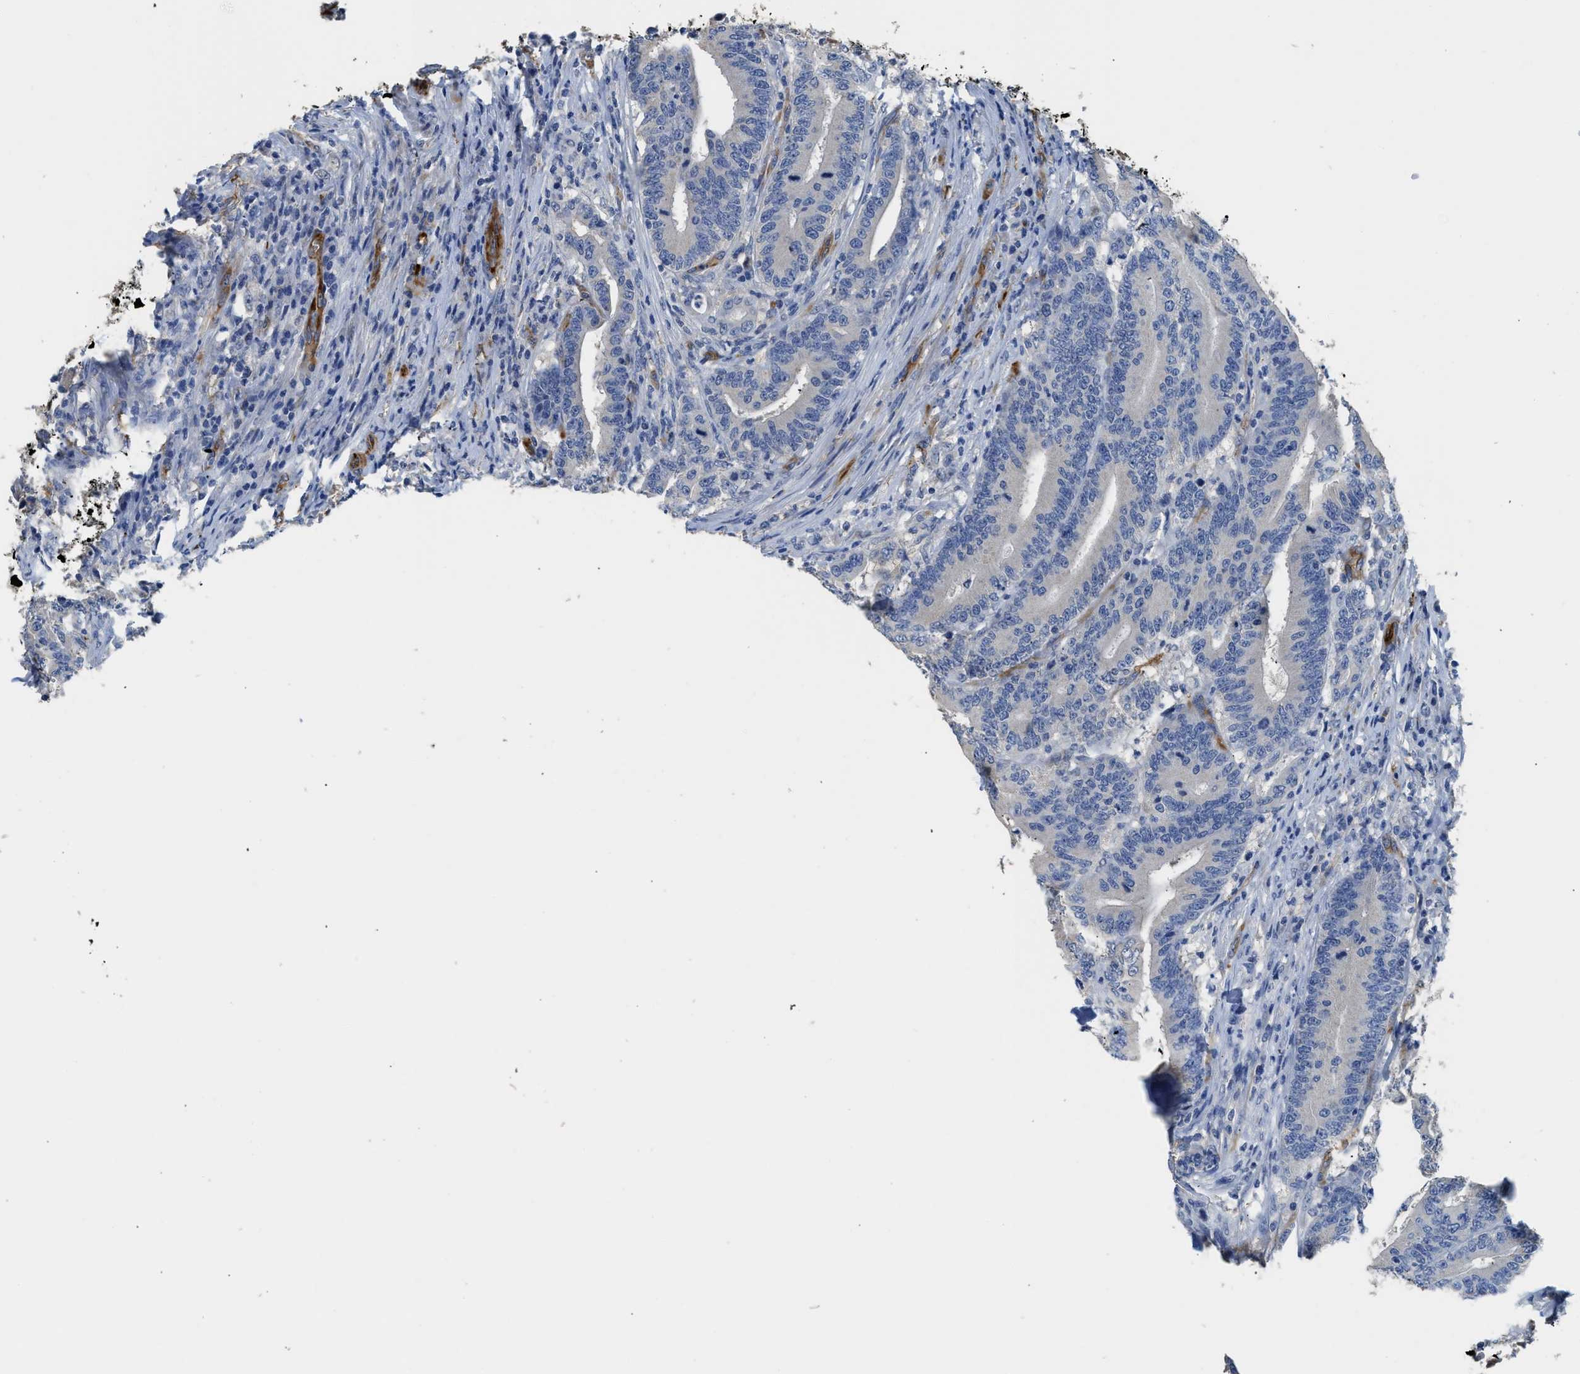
{"staining": {"intensity": "negative", "quantity": "none", "location": "none"}, "tissue": "colorectal cancer", "cell_type": "Tumor cells", "image_type": "cancer", "snomed": [{"axis": "morphology", "description": "Adenocarcinoma, NOS"}, {"axis": "topography", "description": "Colon"}], "caption": "Human colorectal cancer stained for a protein using immunohistochemistry (IHC) reveals no staining in tumor cells.", "gene": "ZSWIM5", "patient": {"sex": "female", "age": 66}}